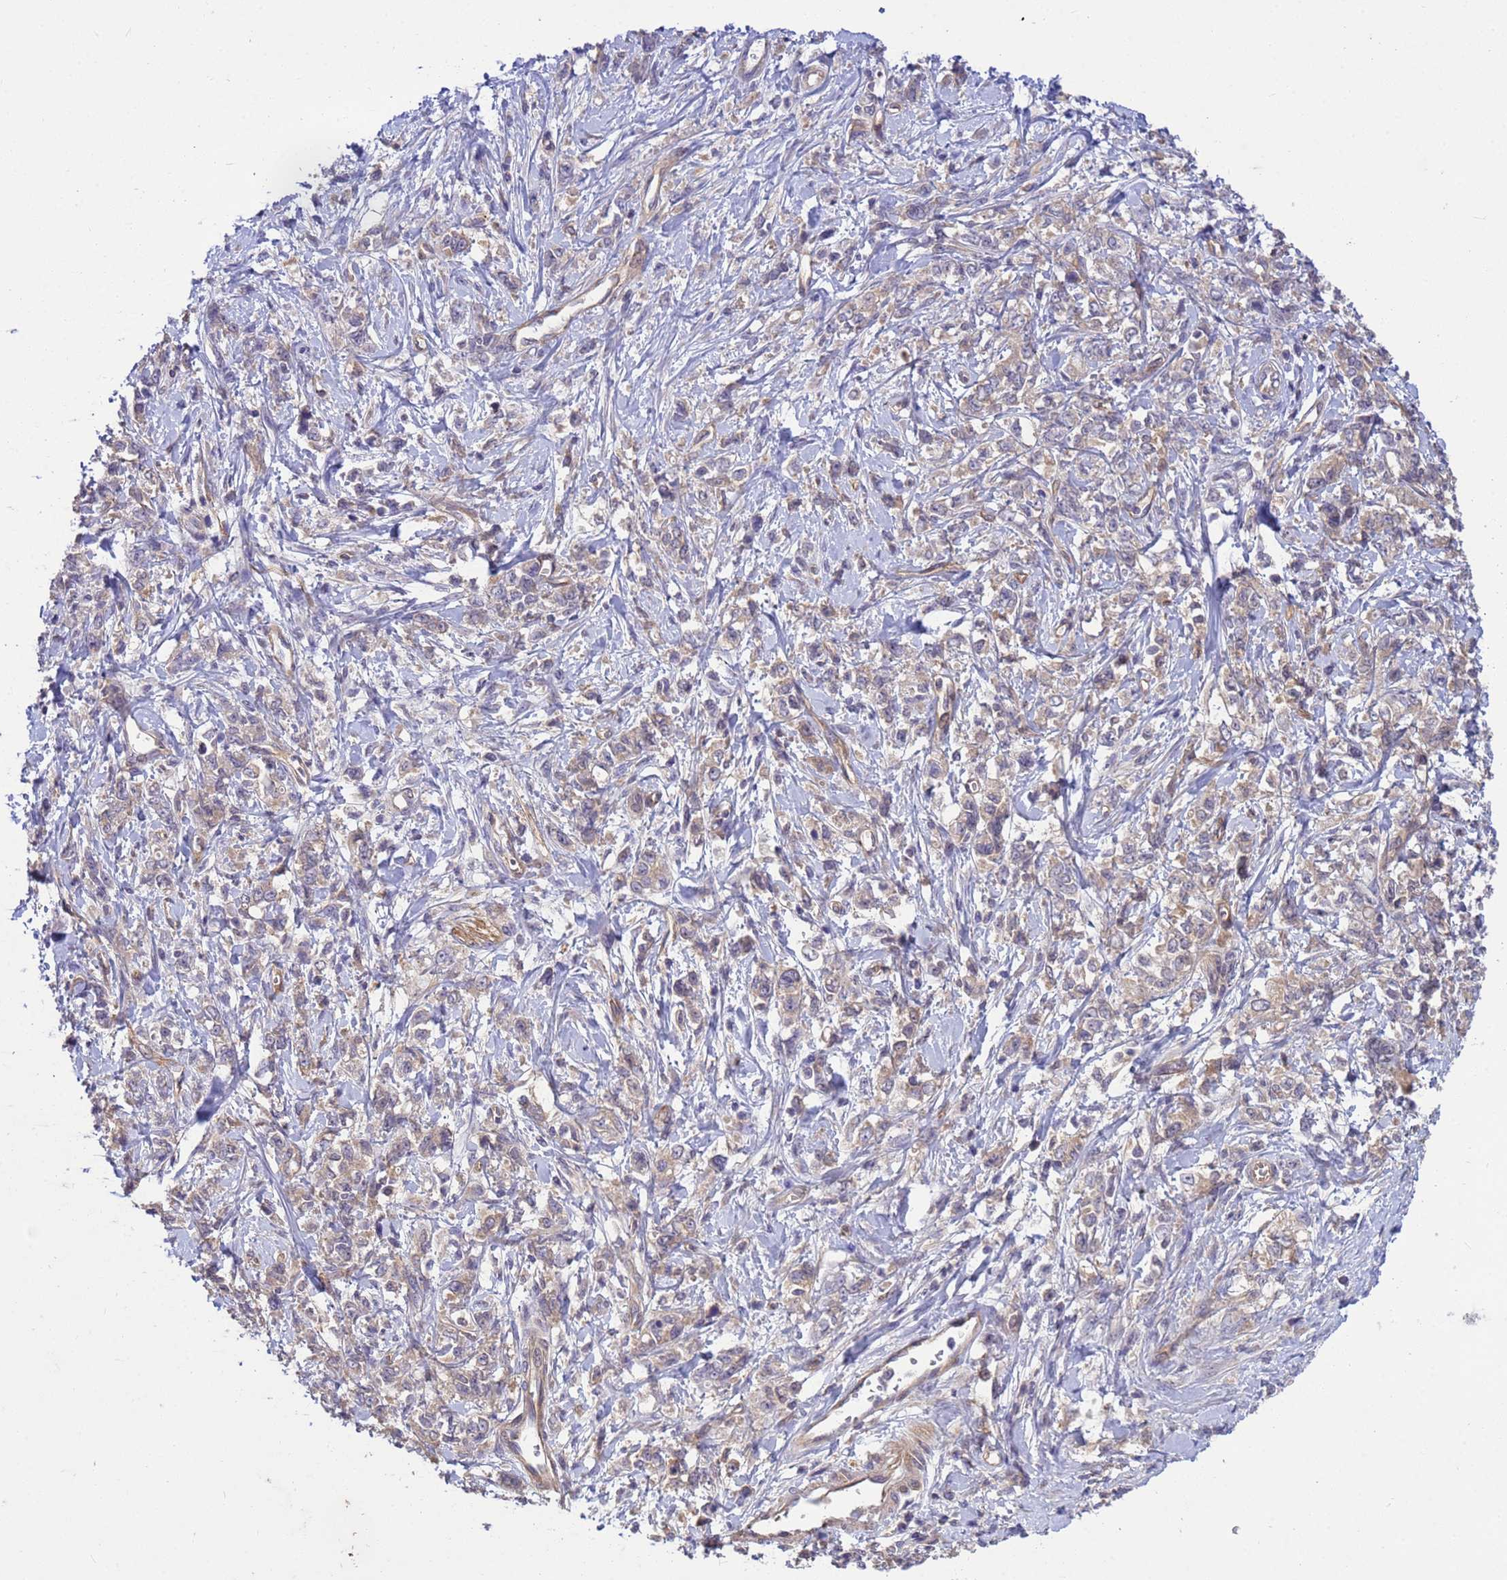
{"staining": {"intensity": "weak", "quantity": "25%-75%", "location": "cytoplasmic/membranous"}, "tissue": "stomach cancer", "cell_type": "Tumor cells", "image_type": "cancer", "snomed": [{"axis": "morphology", "description": "Adenocarcinoma, NOS"}, {"axis": "topography", "description": "Stomach"}], "caption": "Stomach cancer (adenocarcinoma) stained for a protein demonstrates weak cytoplasmic/membranous positivity in tumor cells. (Brightfield microscopy of DAB IHC at high magnification).", "gene": "PPP2CB", "patient": {"sex": "female", "age": 76}}